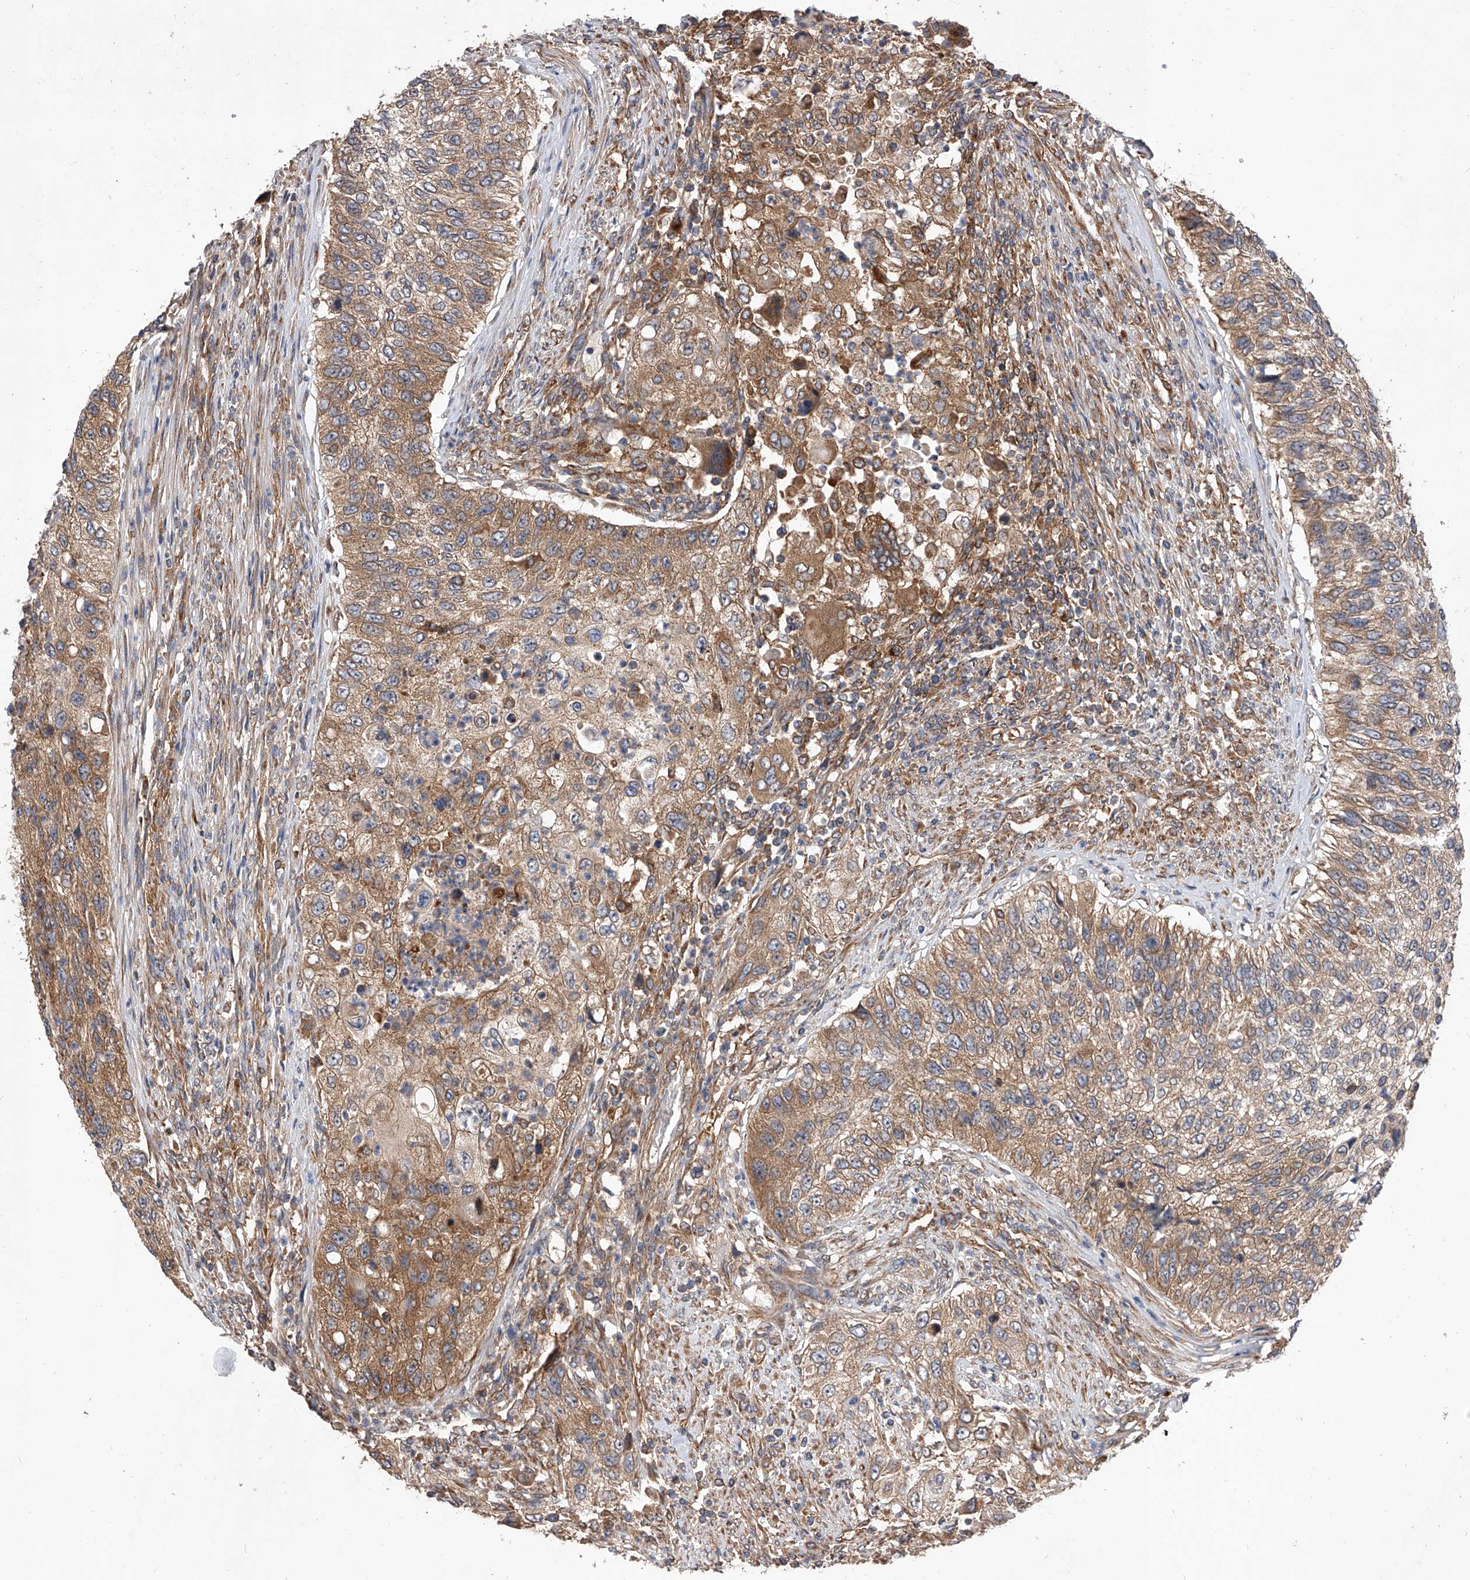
{"staining": {"intensity": "moderate", "quantity": ">75%", "location": "cytoplasmic/membranous"}, "tissue": "urothelial cancer", "cell_type": "Tumor cells", "image_type": "cancer", "snomed": [{"axis": "morphology", "description": "Urothelial carcinoma, High grade"}, {"axis": "topography", "description": "Urinary bladder"}], "caption": "This image displays high-grade urothelial carcinoma stained with immunohistochemistry to label a protein in brown. The cytoplasmic/membranous of tumor cells show moderate positivity for the protein. Nuclei are counter-stained blue.", "gene": "CFAP410", "patient": {"sex": "female", "age": 60}}